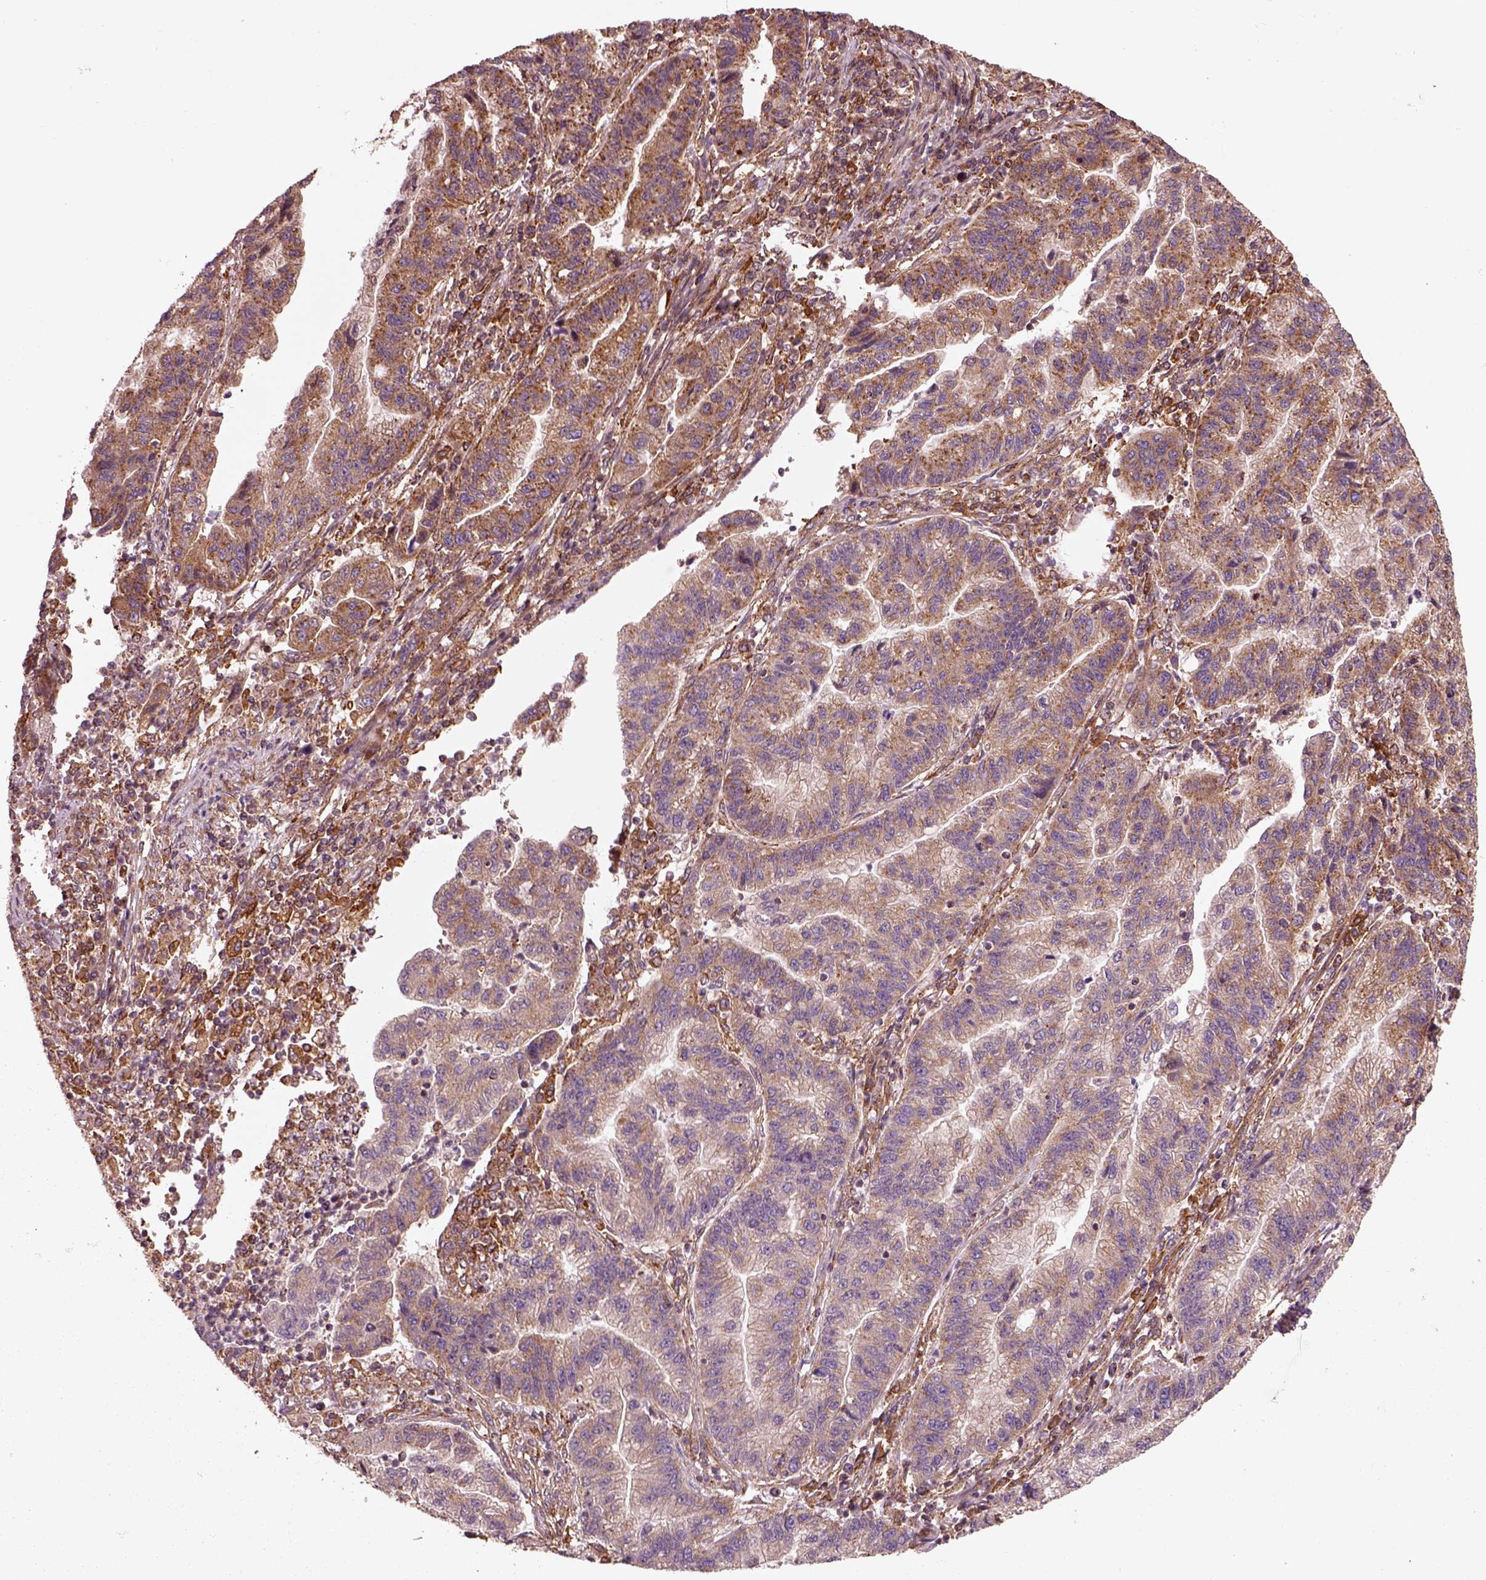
{"staining": {"intensity": "moderate", "quantity": "<25%", "location": "cytoplasmic/membranous"}, "tissue": "stomach cancer", "cell_type": "Tumor cells", "image_type": "cancer", "snomed": [{"axis": "morphology", "description": "Adenocarcinoma, NOS"}, {"axis": "topography", "description": "Stomach"}], "caption": "IHC (DAB) staining of stomach adenocarcinoma exhibits moderate cytoplasmic/membranous protein staining in approximately <25% of tumor cells.", "gene": "WASHC2A", "patient": {"sex": "male", "age": 83}}